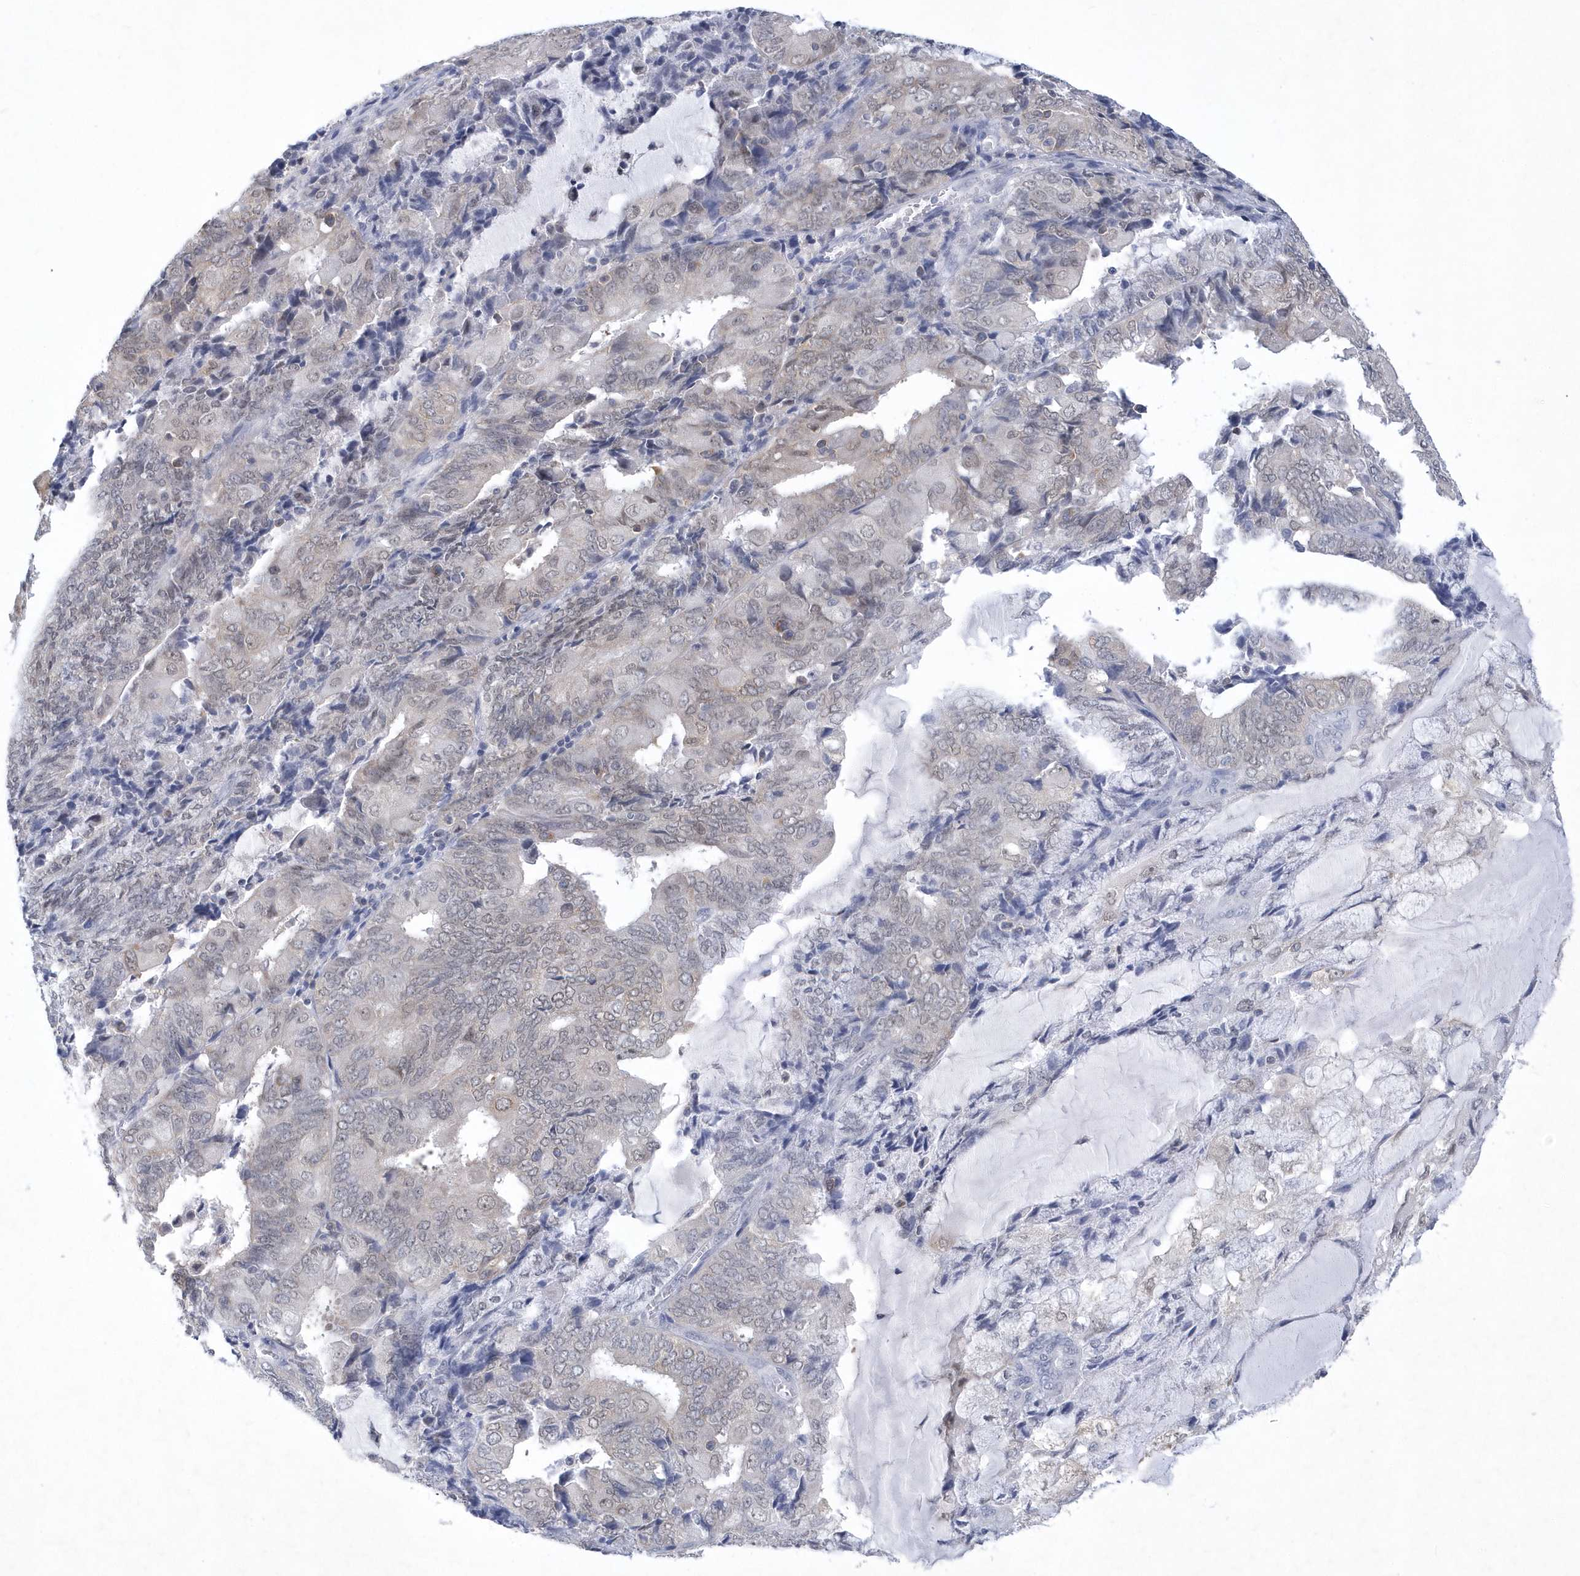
{"staining": {"intensity": "weak", "quantity": "<25%", "location": "cytoplasmic/membranous"}, "tissue": "endometrial cancer", "cell_type": "Tumor cells", "image_type": "cancer", "snomed": [{"axis": "morphology", "description": "Adenocarcinoma, NOS"}, {"axis": "topography", "description": "Endometrium"}], "caption": "An immunohistochemistry image of adenocarcinoma (endometrial) is shown. There is no staining in tumor cells of adenocarcinoma (endometrial).", "gene": "SRGAP3", "patient": {"sex": "female", "age": 81}}